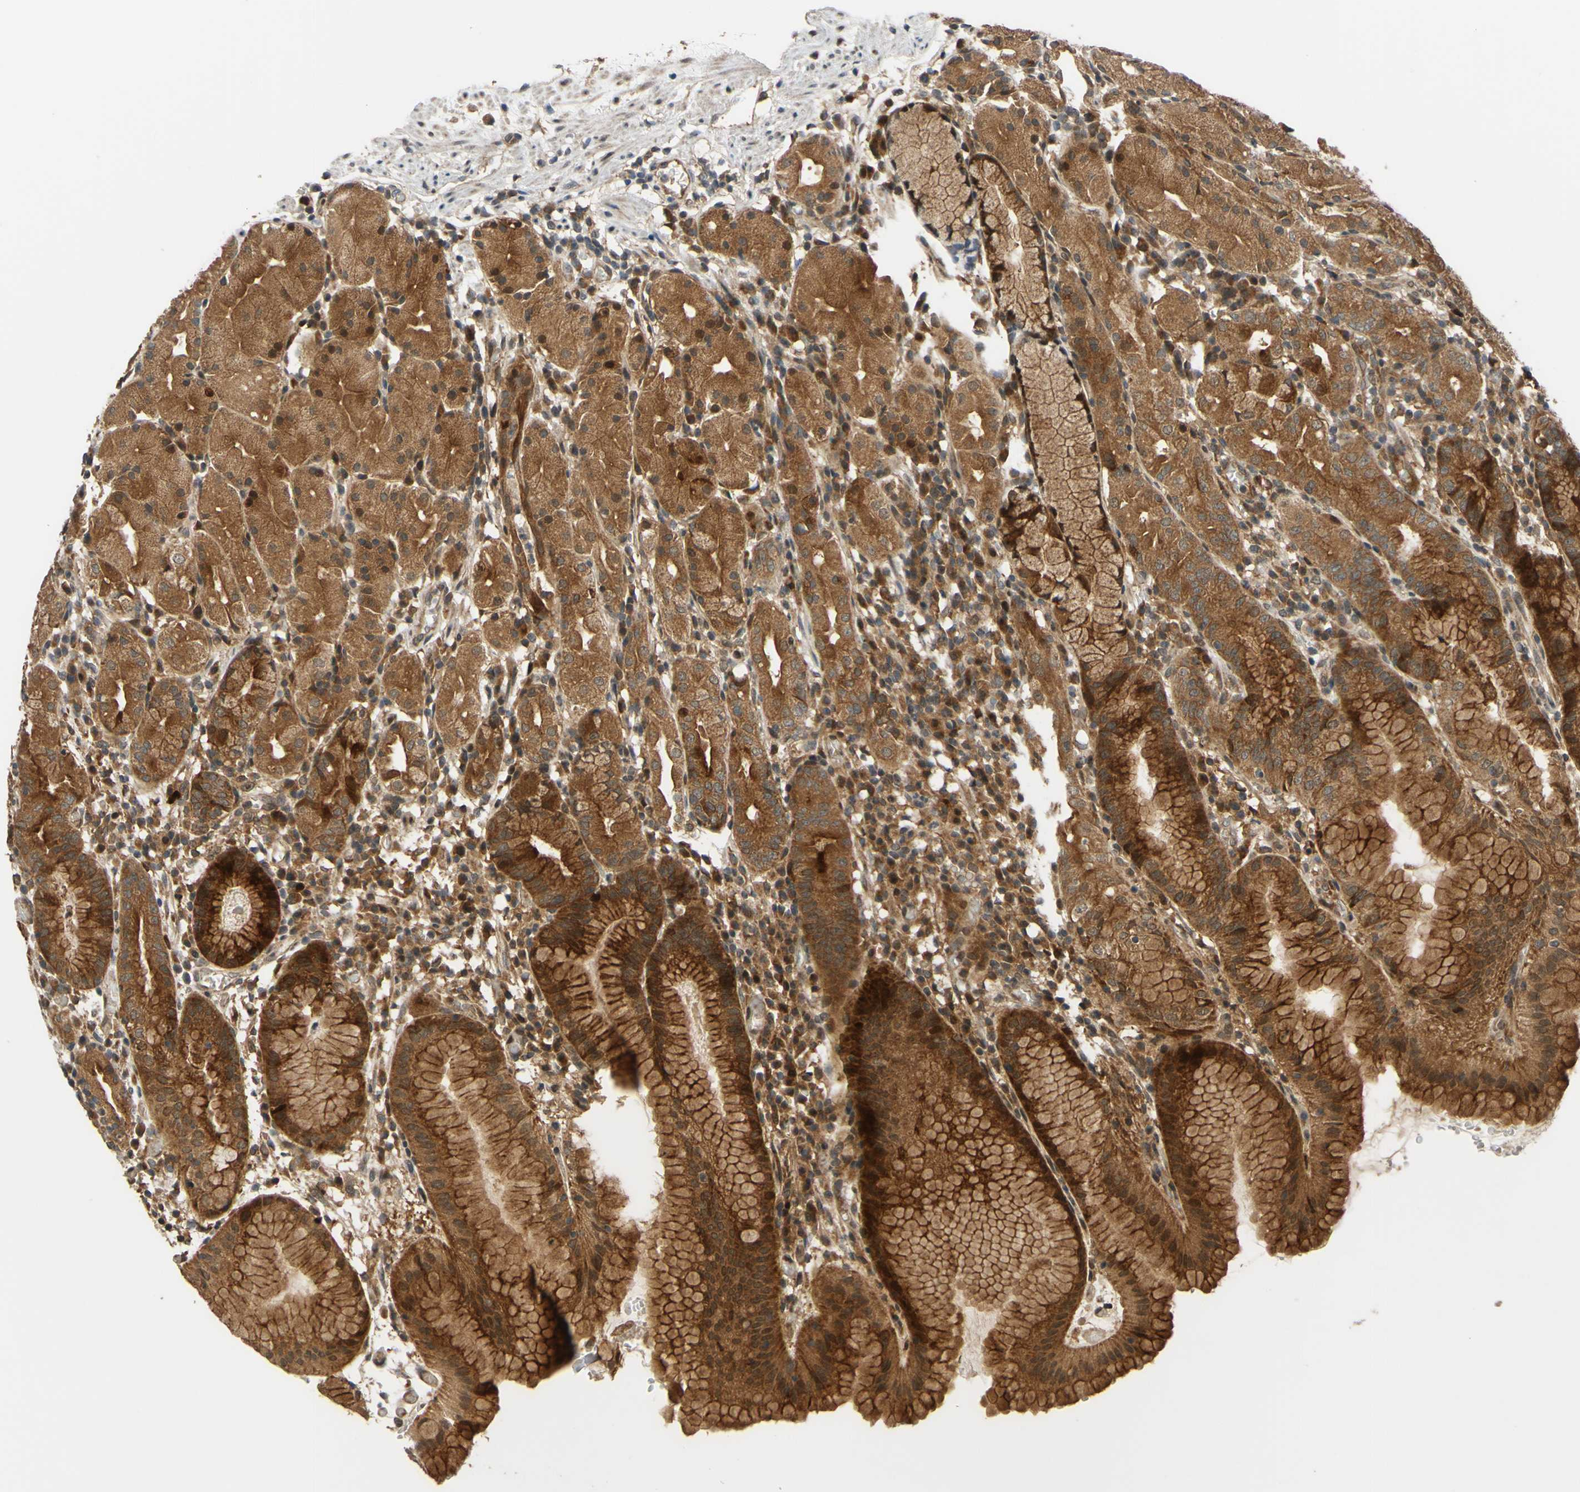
{"staining": {"intensity": "strong", "quantity": ">75%", "location": "cytoplasmic/membranous"}, "tissue": "stomach", "cell_type": "Glandular cells", "image_type": "normal", "snomed": [{"axis": "morphology", "description": "Normal tissue, NOS"}, {"axis": "topography", "description": "Stomach"}, {"axis": "topography", "description": "Stomach, lower"}], "caption": "Immunohistochemical staining of normal human stomach exhibits >75% levels of strong cytoplasmic/membranous protein positivity in approximately >75% of glandular cells.", "gene": "ABCC8", "patient": {"sex": "female", "age": 75}}